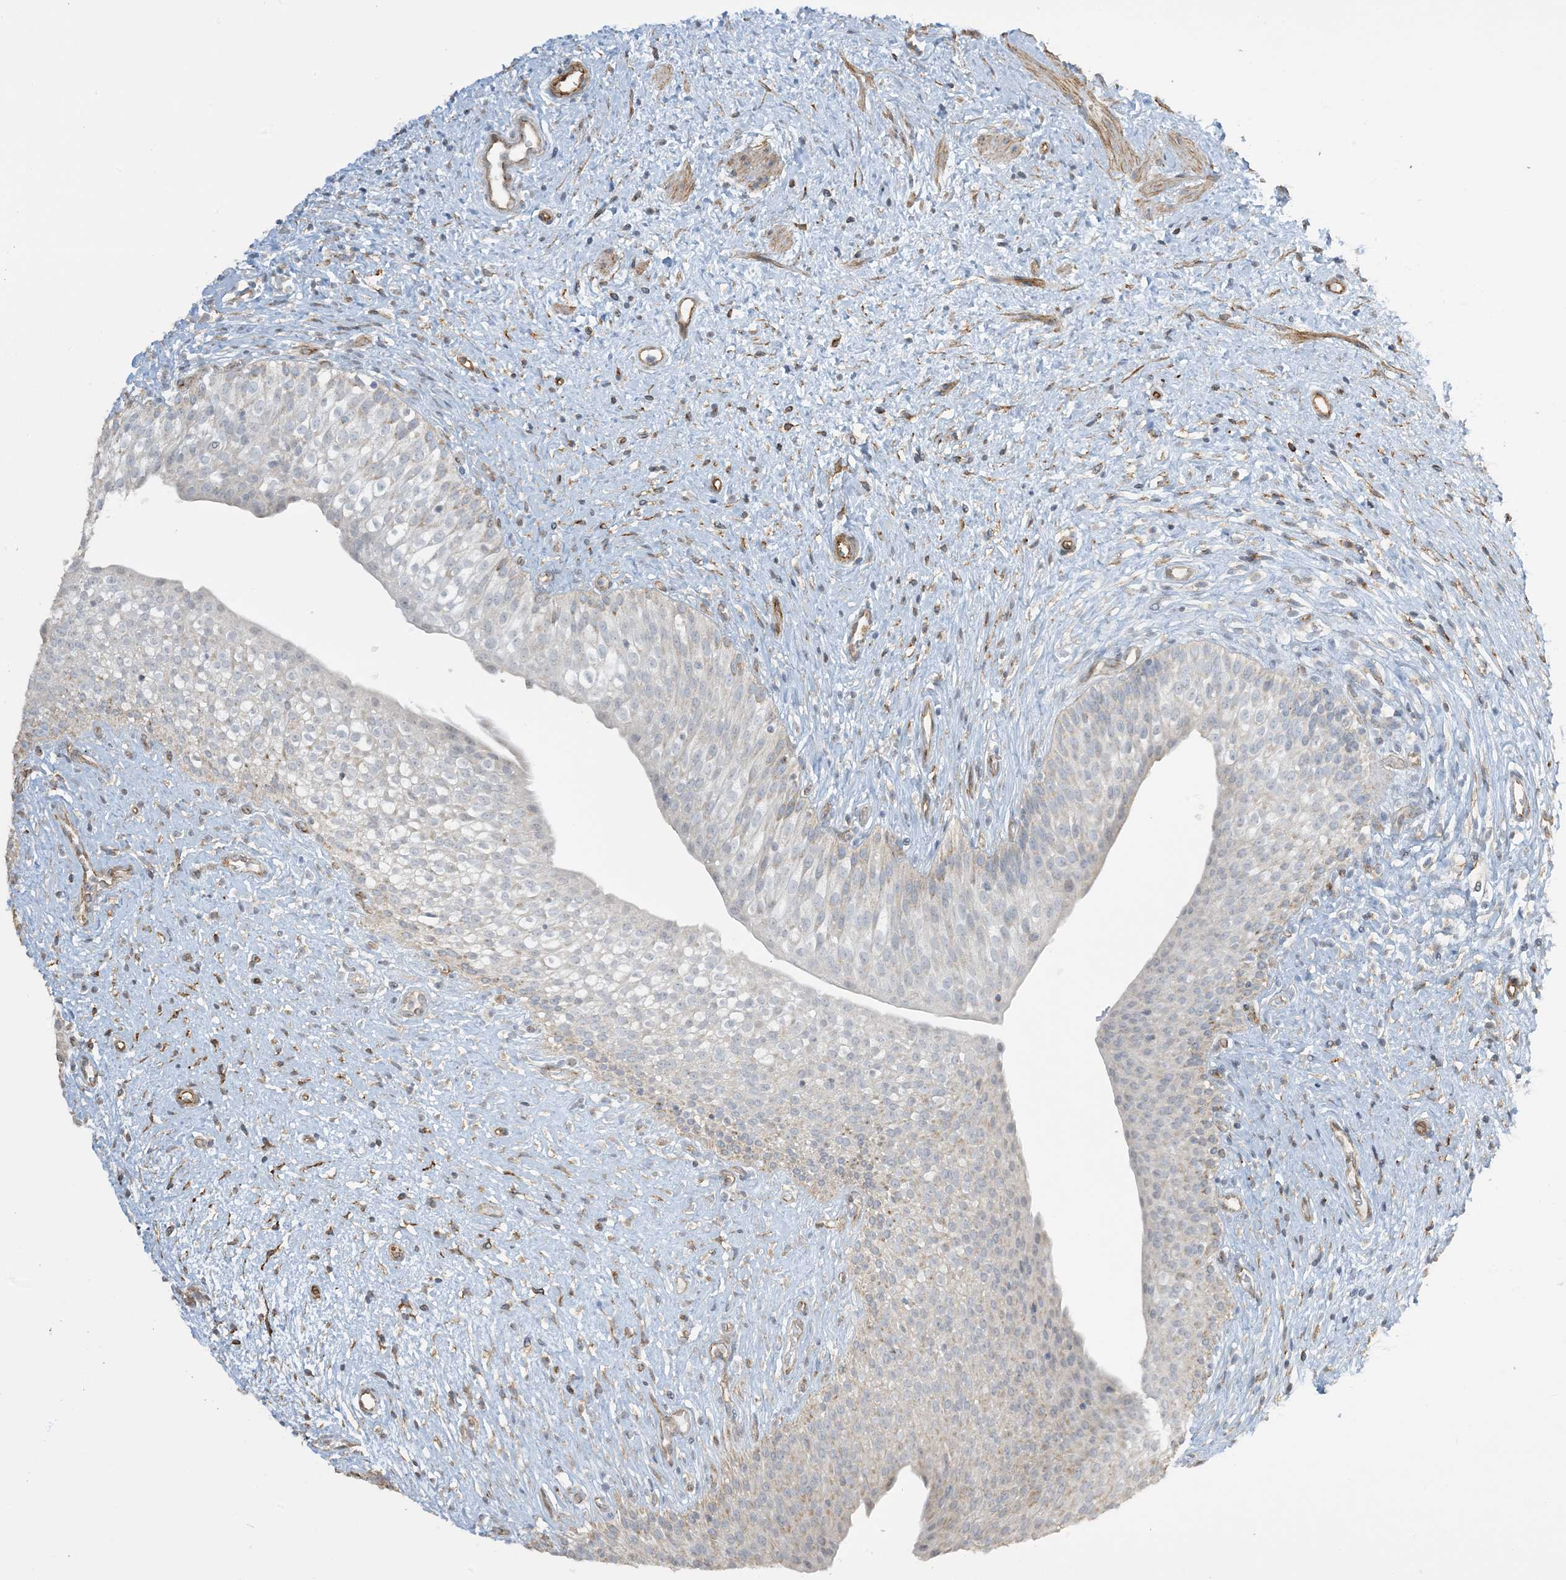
{"staining": {"intensity": "negative", "quantity": "none", "location": "none"}, "tissue": "urinary bladder", "cell_type": "Urothelial cells", "image_type": "normal", "snomed": [{"axis": "morphology", "description": "Normal tissue, NOS"}, {"axis": "topography", "description": "Urinary bladder"}], "caption": "This is a histopathology image of immunohistochemistry (IHC) staining of normal urinary bladder, which shows no staining in urothelial cells. Brightfield microscopy of IHC stained with DAB (3,3'-diaminobenzidine) (brown) and hematoxylin (blue), captured at high magnification.", "gene": "AGA", "patient": {"sex": "male", "age": 1}}